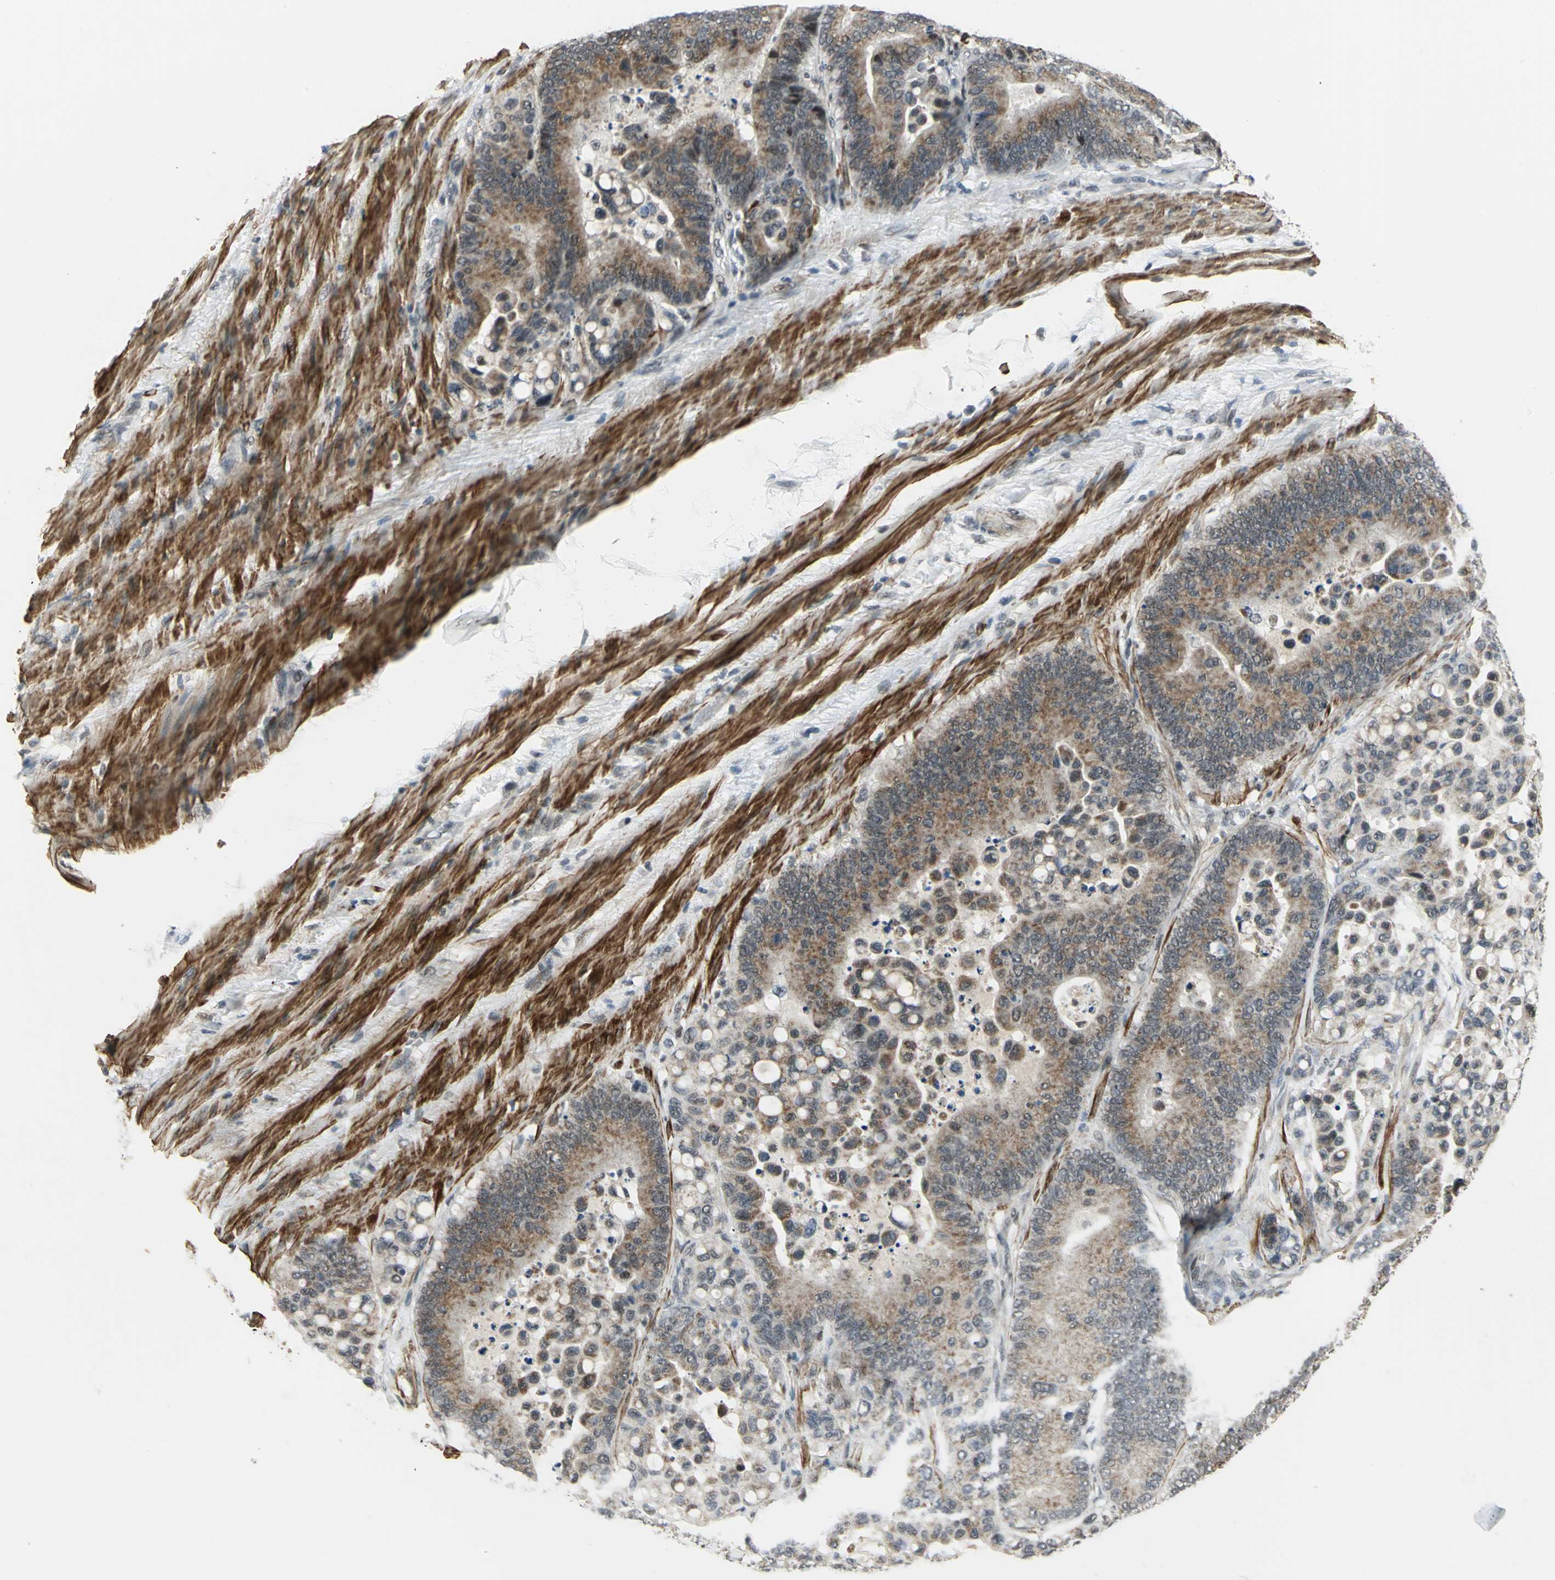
{"staining": {"intensity": "moderate", "quantity": ">75%", "location": "cytoplasmic/membranous"}, "tissue": "colorectal cancer", "cell_type": "Tumor cells", "image_type": "cancer", "snomed": [{"axis": "morphology", "description": "Normal tissue, NOS"}, {"axis": "morphology", "description": "Adenocarcinoma, NOS"}, {"axis": "topography", "description": "Colon"}], "caption": "Immunohistochemical staining of human colorectal cancer demonstrates moderate cytoplasmic/membranous protein staining in about >75% of tumor cells.", "gene": "MTA1", "patient": {"sex": "male", "age": 82}}